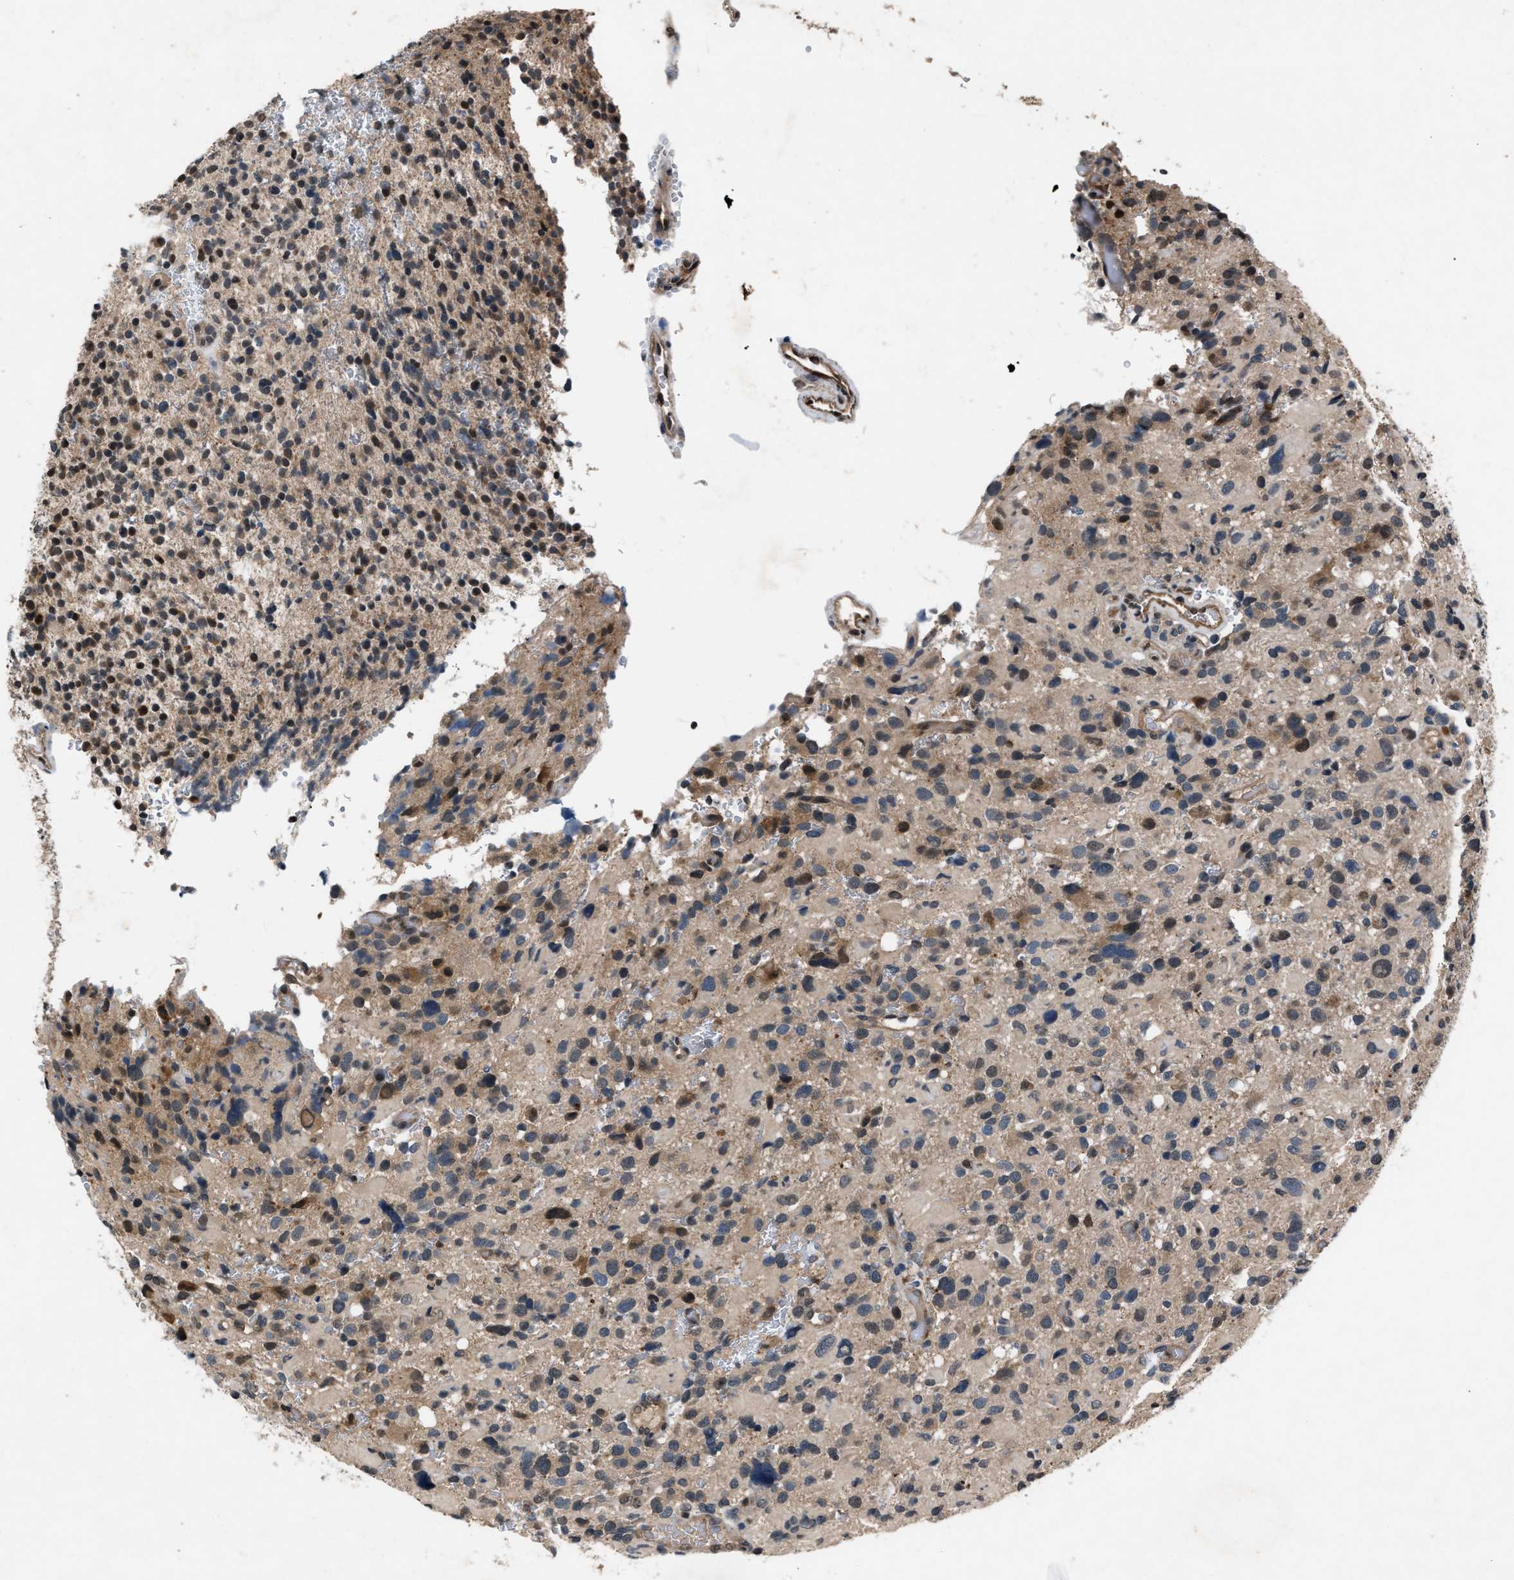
{"staining": {"intensity": "moderate", "quantity": "<25%", "location": "nuclear"}, "tissue": "glioma", "cell_type": "Tumor cells", "image_type": "cancer", "snomed": [{"axis": "morphology", "description": "Glioma, malignant, High grade"}, {"axis": "topography", "description": "Brain"}], "caption": "A low amount of moderate nuclear staining is present in approximately <25% of tumor cells in glioma tissue. The protein is shown in brown color, while the nuclei are stained blue.", "gene": "TP53I3", "patient": {"sex": "male", "age": 48}}